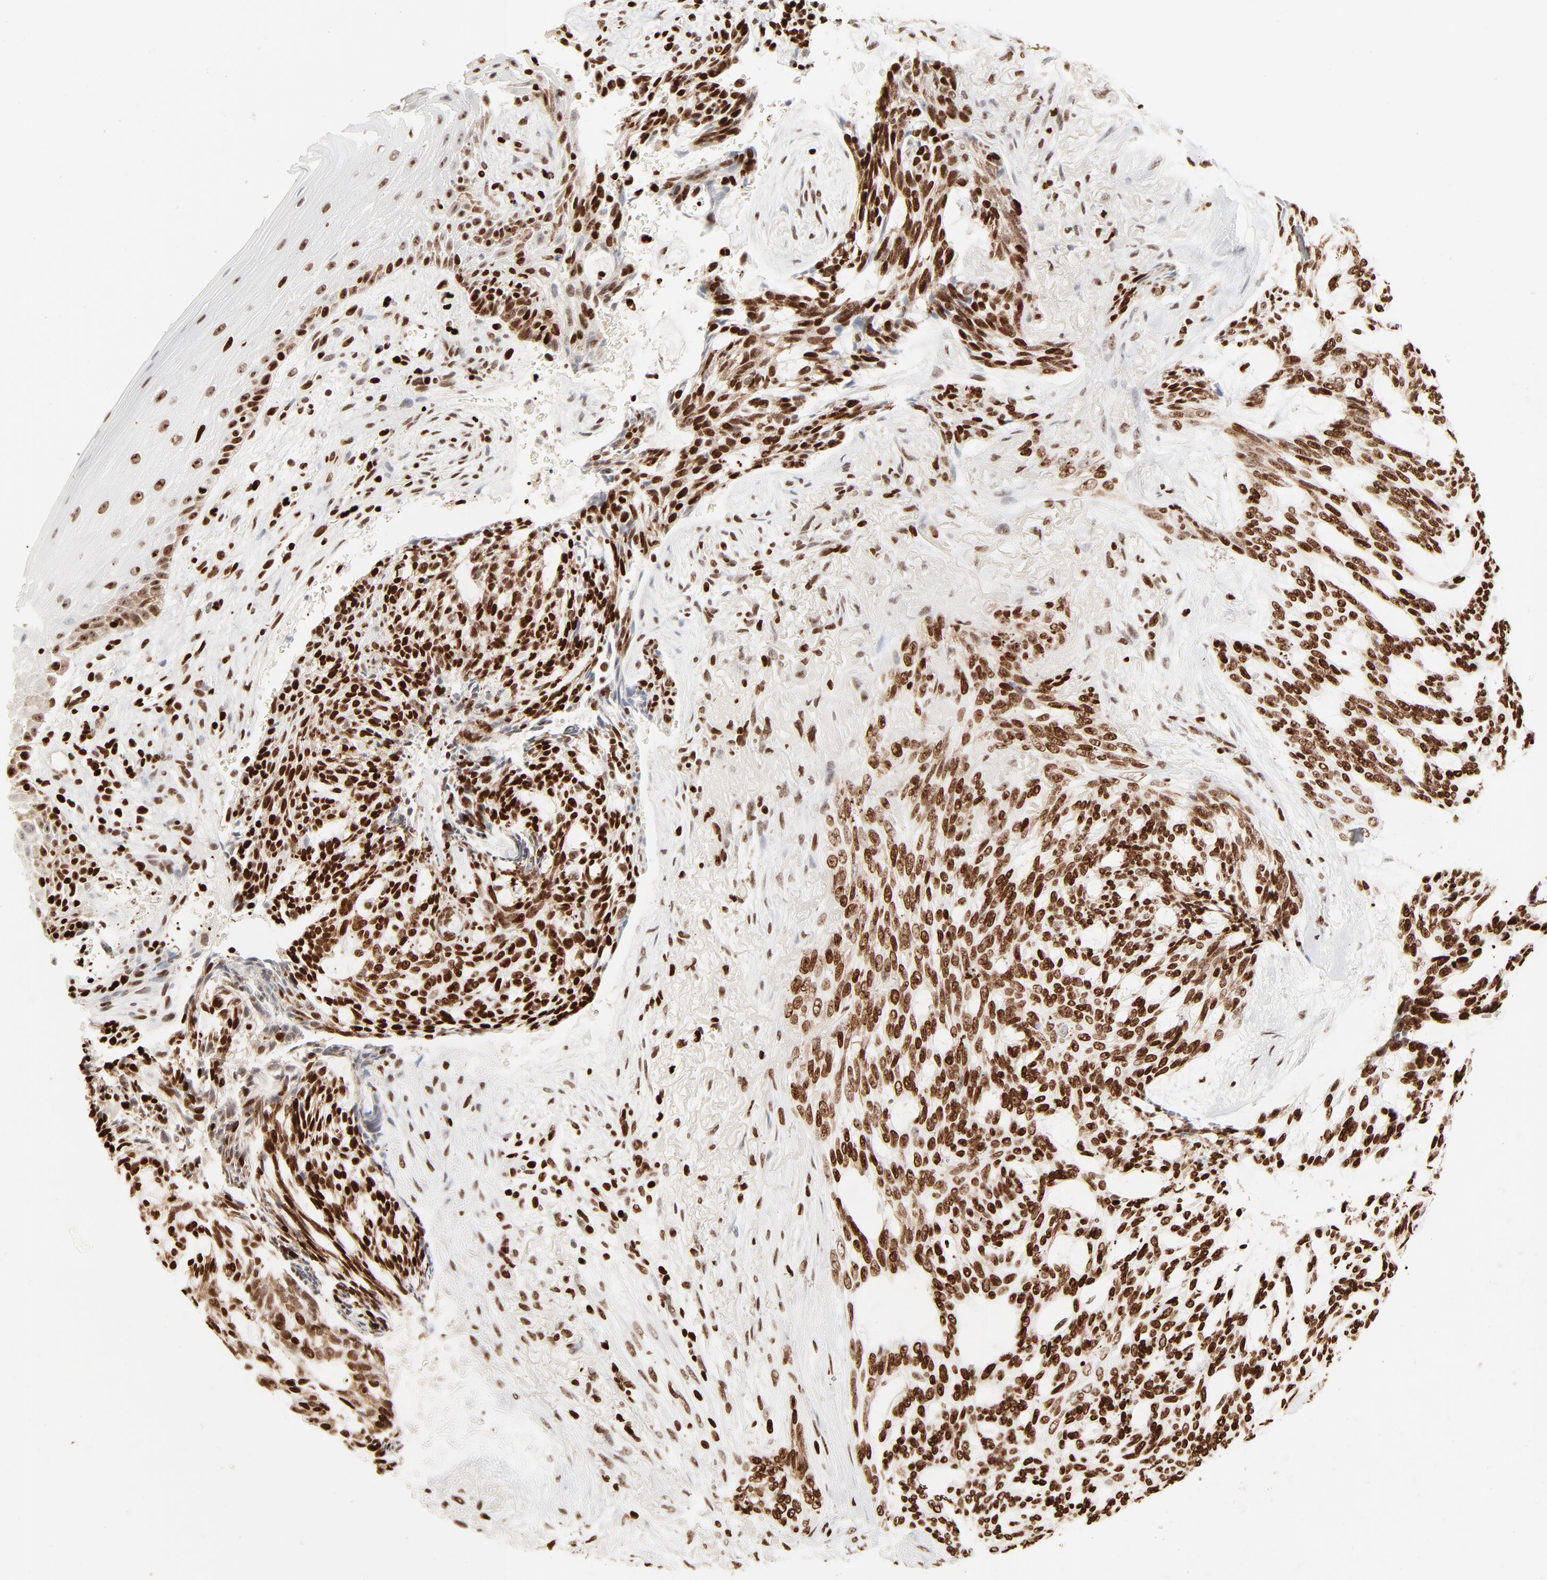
{"staining": {"intensity": "strong", "quantity": ">75%", "location": "nuclear"}, "tissue": "skin cancer", "cell_type": "Tumor cells", "image_type": "cancer", "snomed": [{"axis": "morphology", "description": "Normal tissue, NOS"}, {"axis": "morphology", "description": "Basal cell carcinoma"}, {"axis": "topography", "description": "Skin"}], "caption": "The immunohistochemical stain shows strong nuclear expression in tumor cells of skin cancer tissue.", "gene": "HMGB2", "patient": {"sex": "female", "age": 71}}